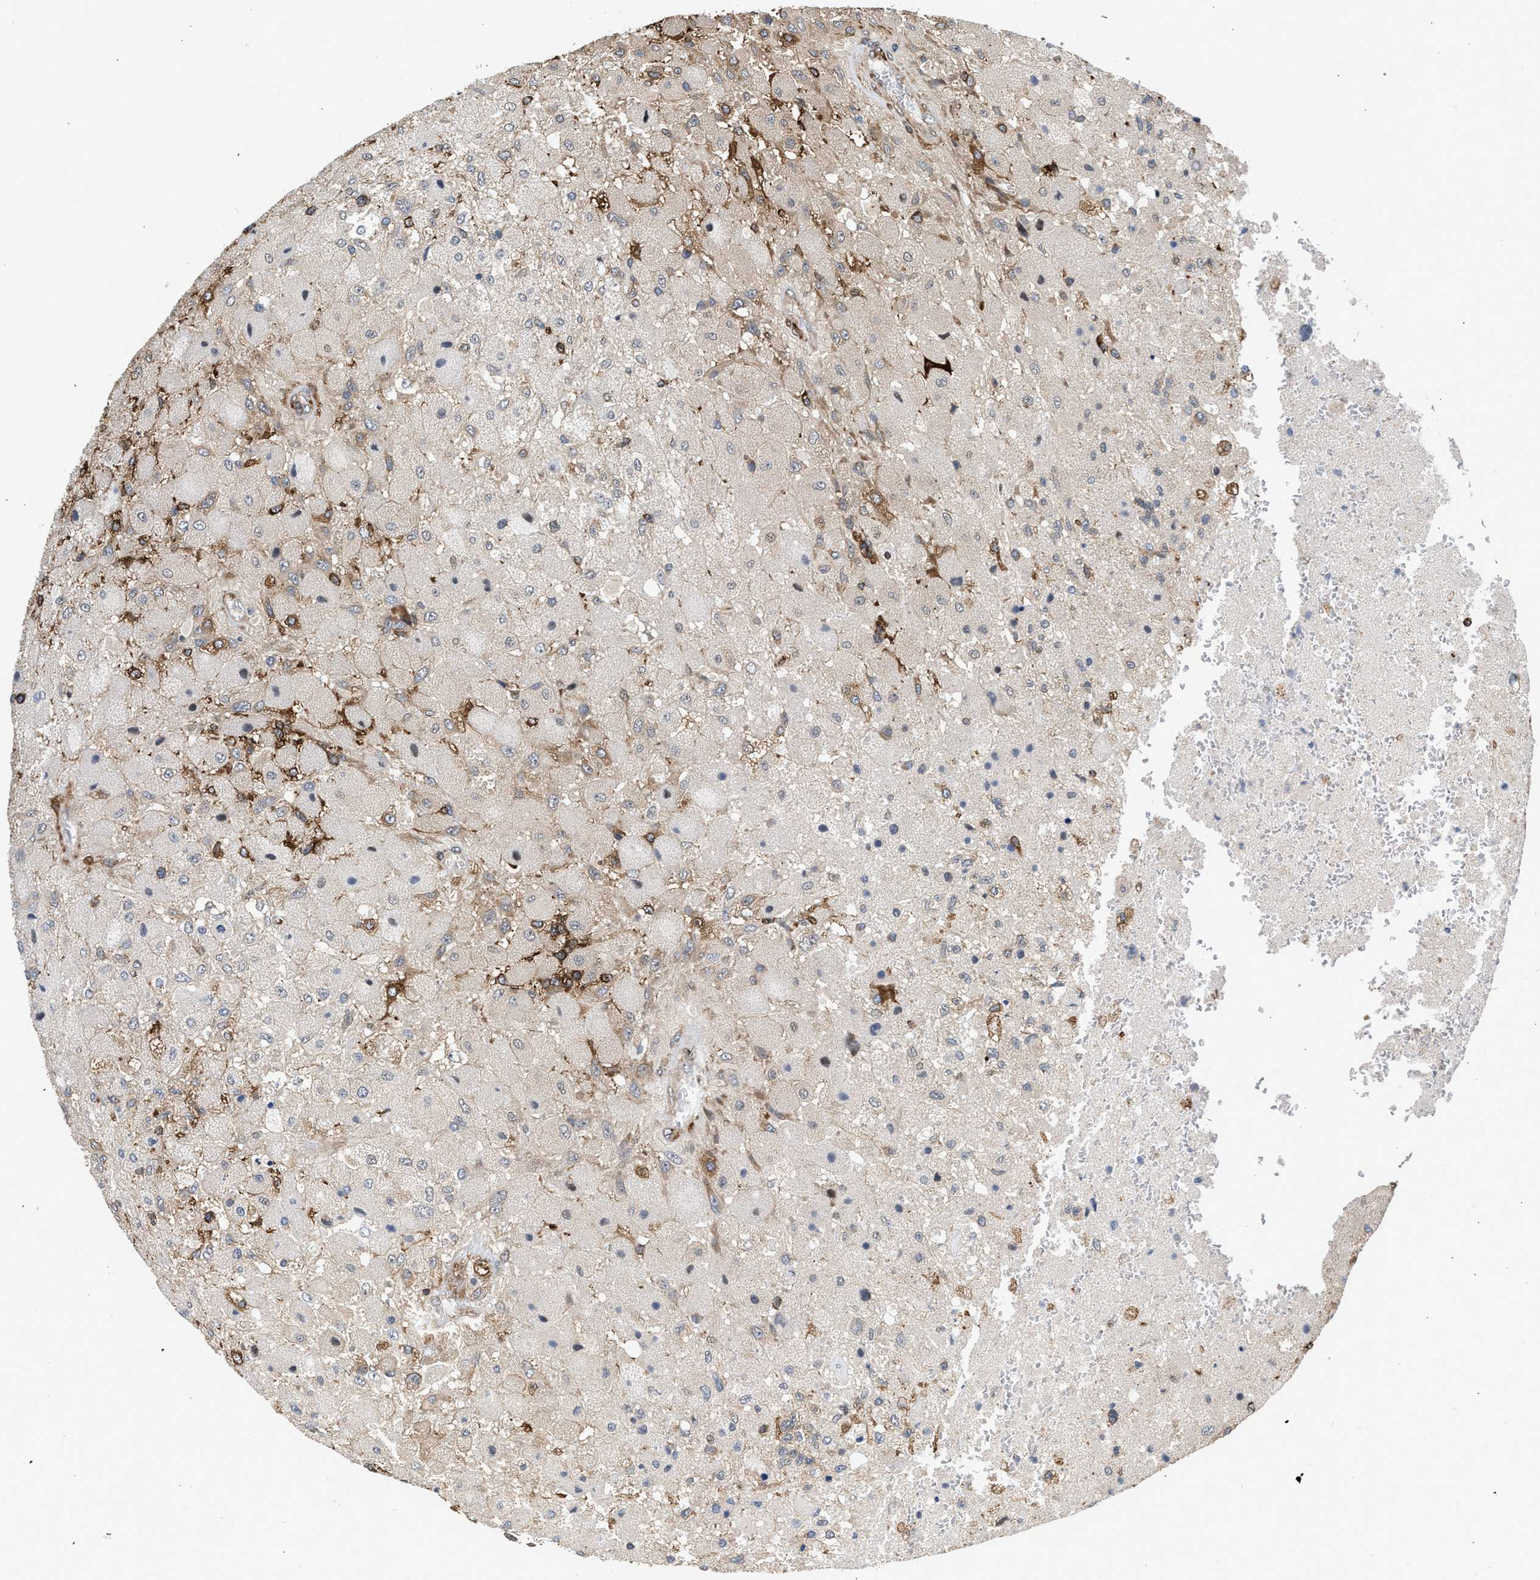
{"staining": {"intensity": "negative", "quantity": "none", "location": "none"}, "tissue": "glioma", "cell_type": "Tumor cells", "image_type": "cancer", "snomed": [{"axis": "morphology", "description": "Normal tissue, NOS"}, {"axis": "morphology", "description": "Glioma, malignant, High grade"}, {"axis": "topography", "description": "Cerebral cortex"}], "caption": "This image is of glioma stained with immunohistochemistry to label a protein in brown with the nuclei are counter-stained blue. There is no positivity in tumor cells.", "gene": "POLG2", "patient": {"sex": "male", "age": 77}}